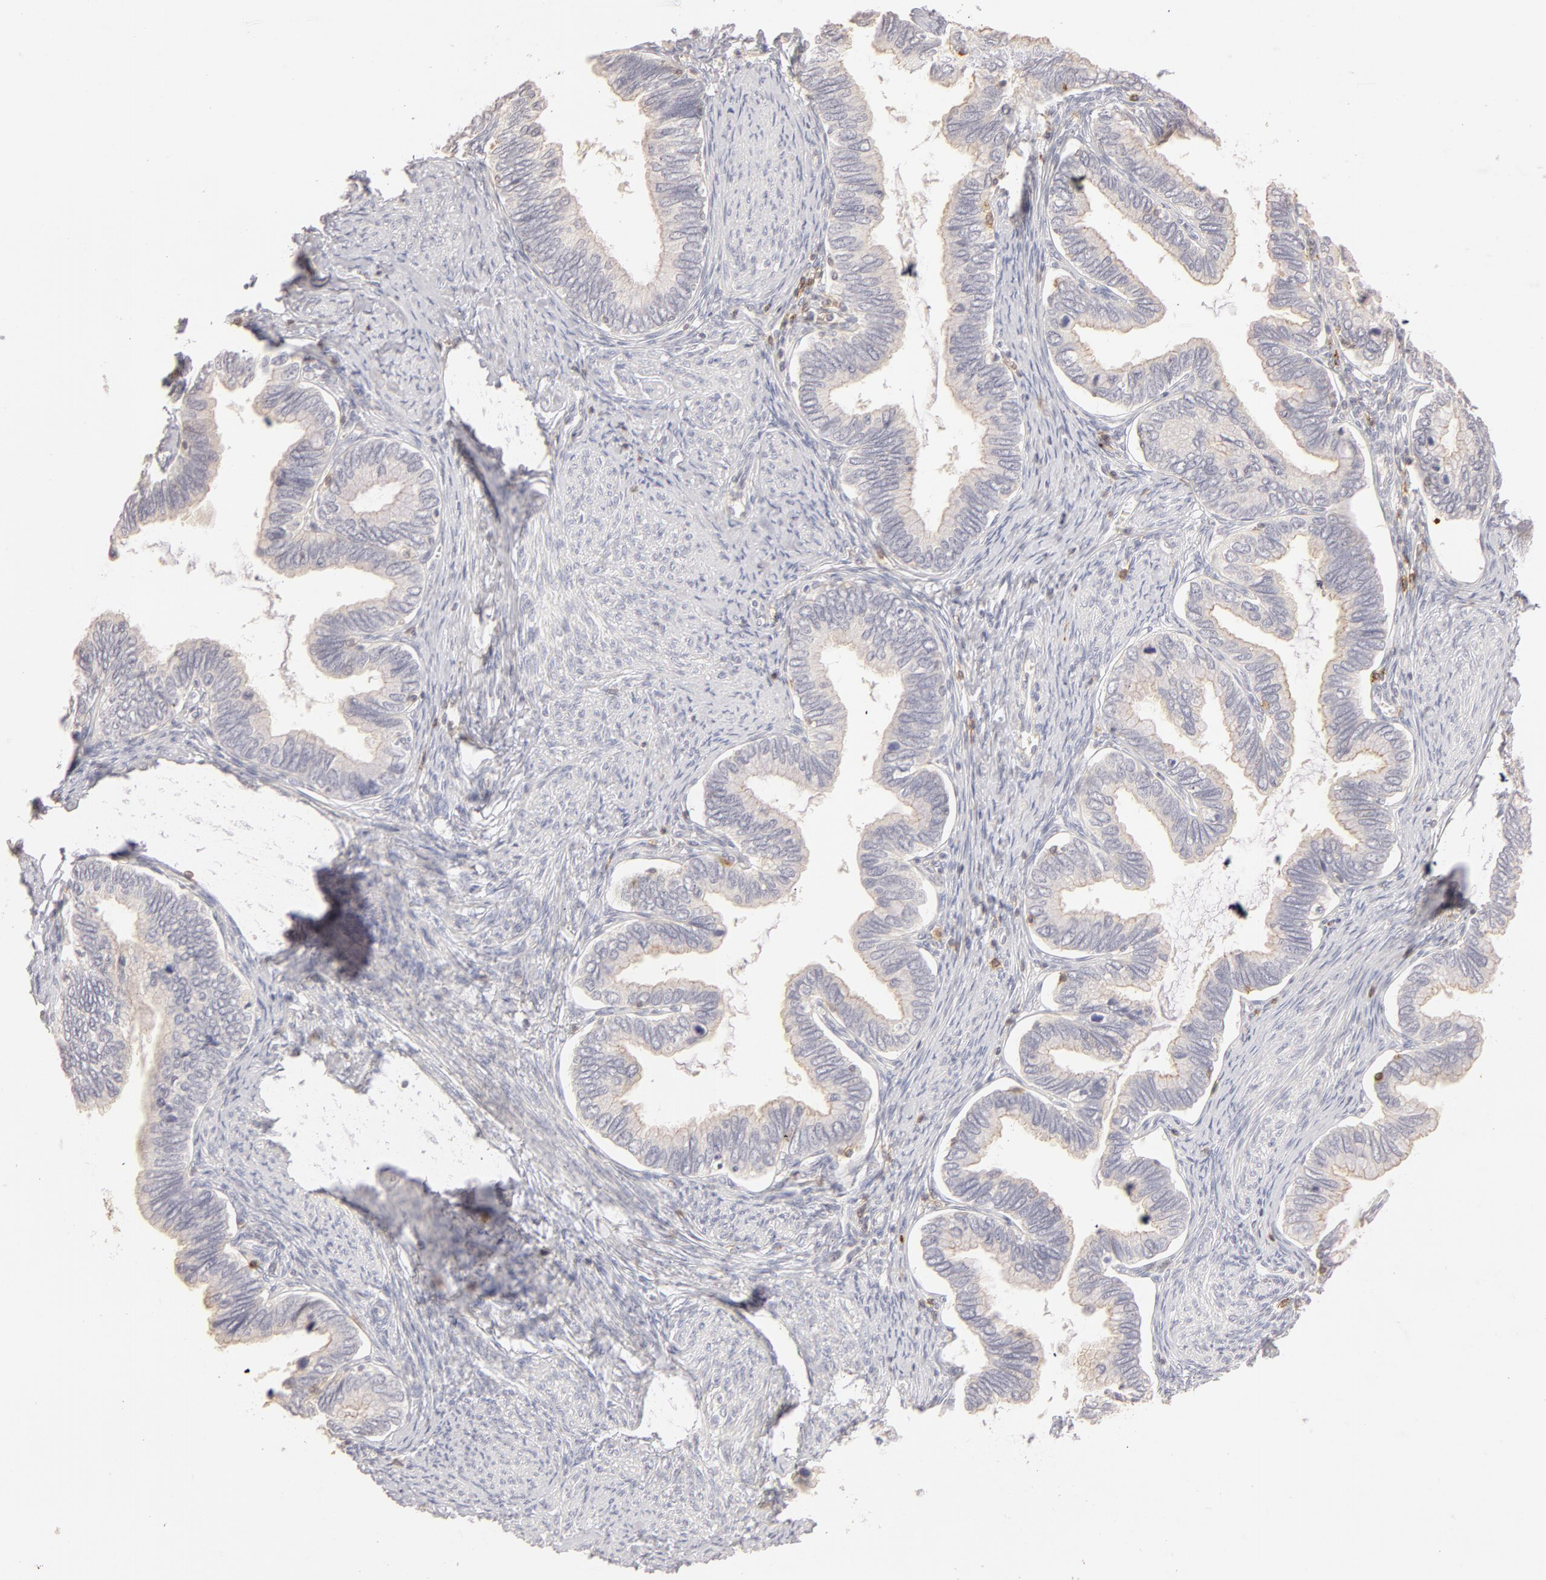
{"staining": {"intensity": "negative", "quantity": "none", "location": "none"}, "tissue": "cervical cancer", "cell_type": "Tumor cells", "image_type": "cancer", "snomed": [{"axis": "morphology", "description": "Adenocarcinoma, NOS"}, {"axis": "topography", "description": "Cervix"}], "caption": "Immunohistochemistry histopathology image of adenocarcinoma (cervical) stained for a protein (brown), which shows no staining in tumor cells. (DAB (3,3'-diaminobenzidine) IHC, high magnification).", "gene": "C1R", "patient": {"sex": "female", "age": 49}}